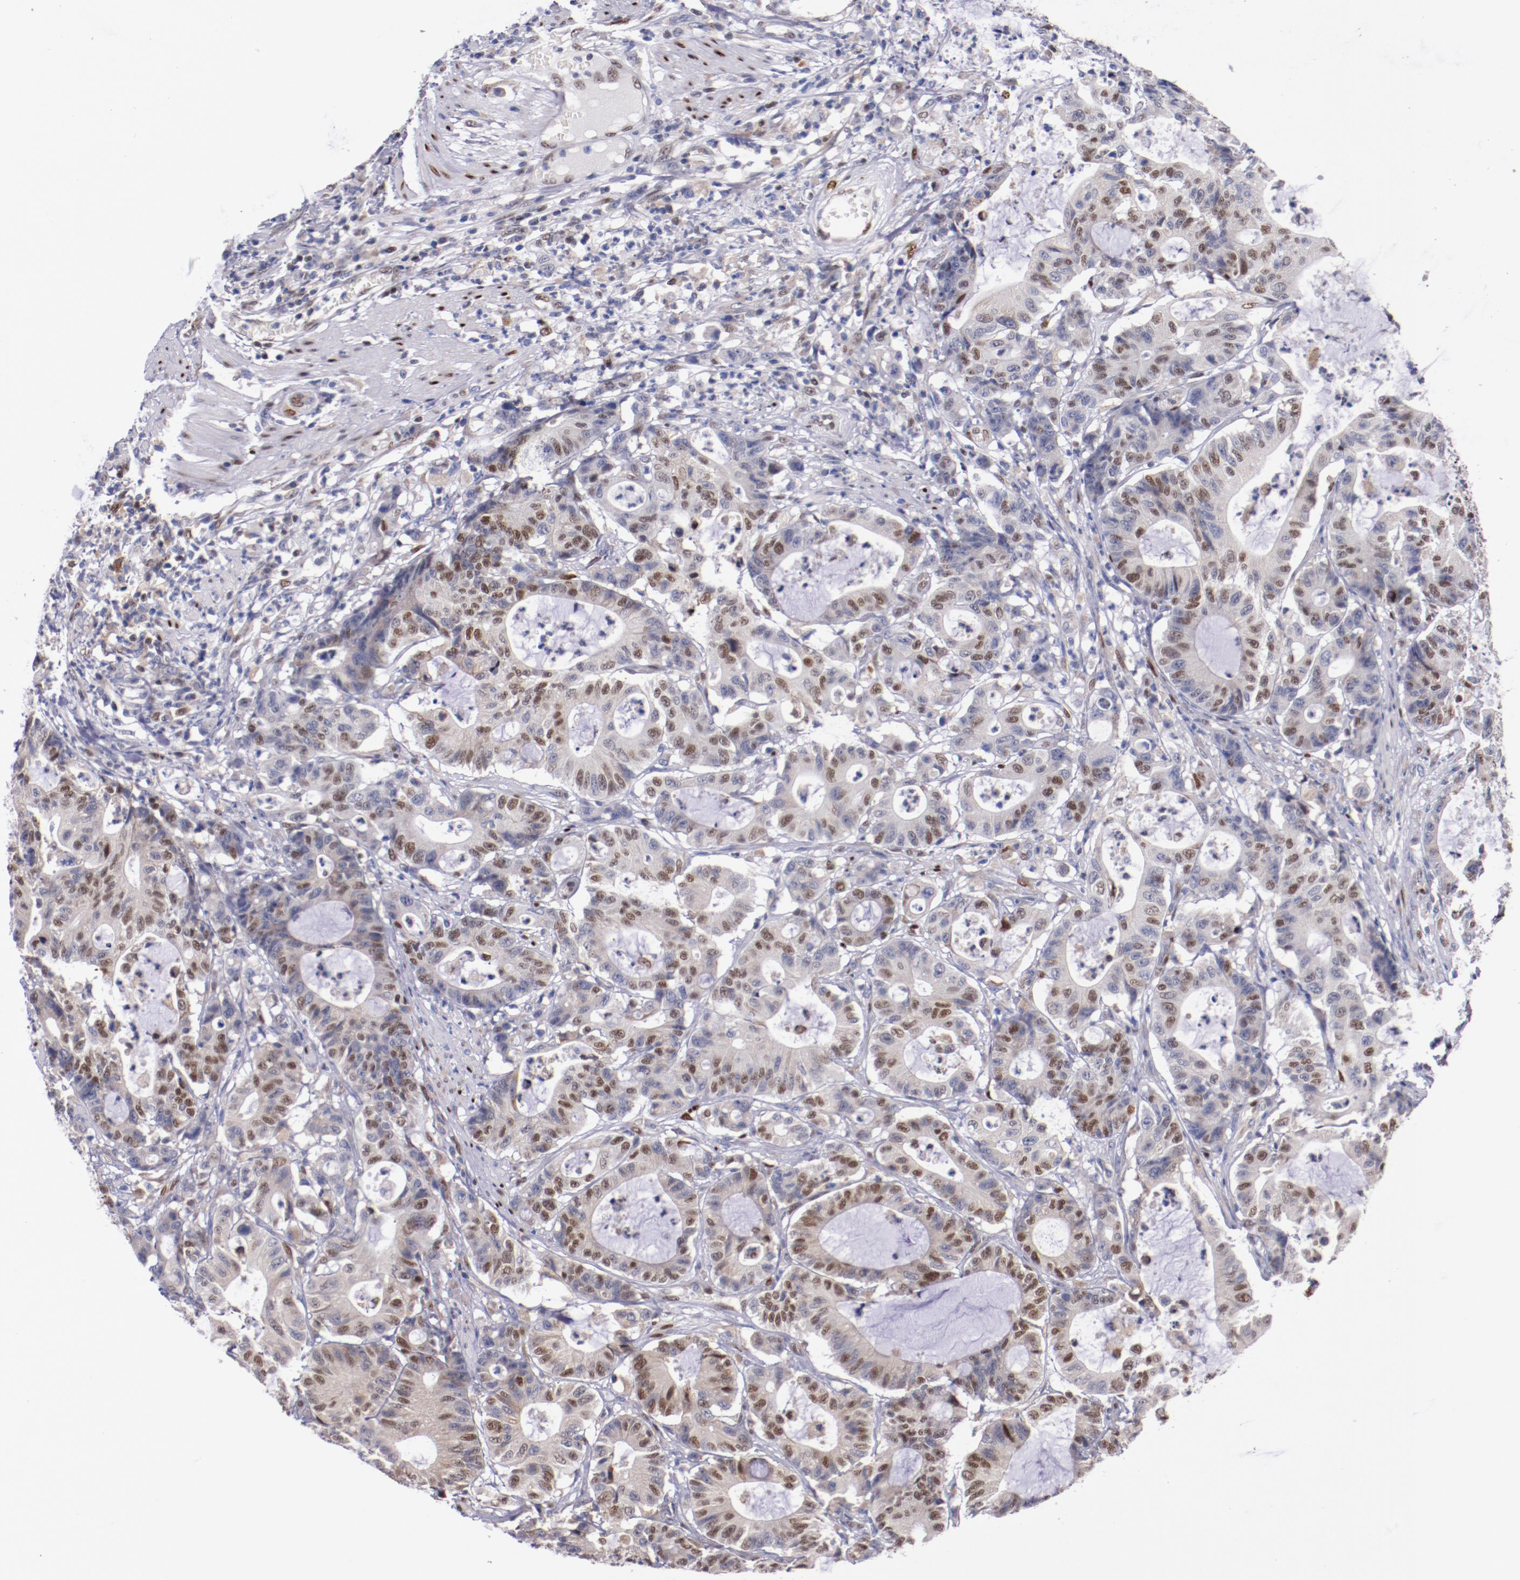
{"staining": {"intensity": "moderate", "quantity": "25%-75%", "location": "nuclear"}, "tissue": "colorectal cancer", "cell_type": "Tumor cells", "image_type": "cancer", "snomed": [{"axis": "morphology", "description": "Adenocarcinoma, NOS"}, {"axis": "topography", "description": "Colon"}], "caption": "Protein analysis of colorectal cancer tissue shows moderate nuclear expression in approximately 25%-75% of tumor cells. (Stains: DAB in brown, nuclei in blue, Microscopy: brightfield microscopy at high magnification).", "gene": "SRF", "patient": {"sex": "female", "age": 84}}